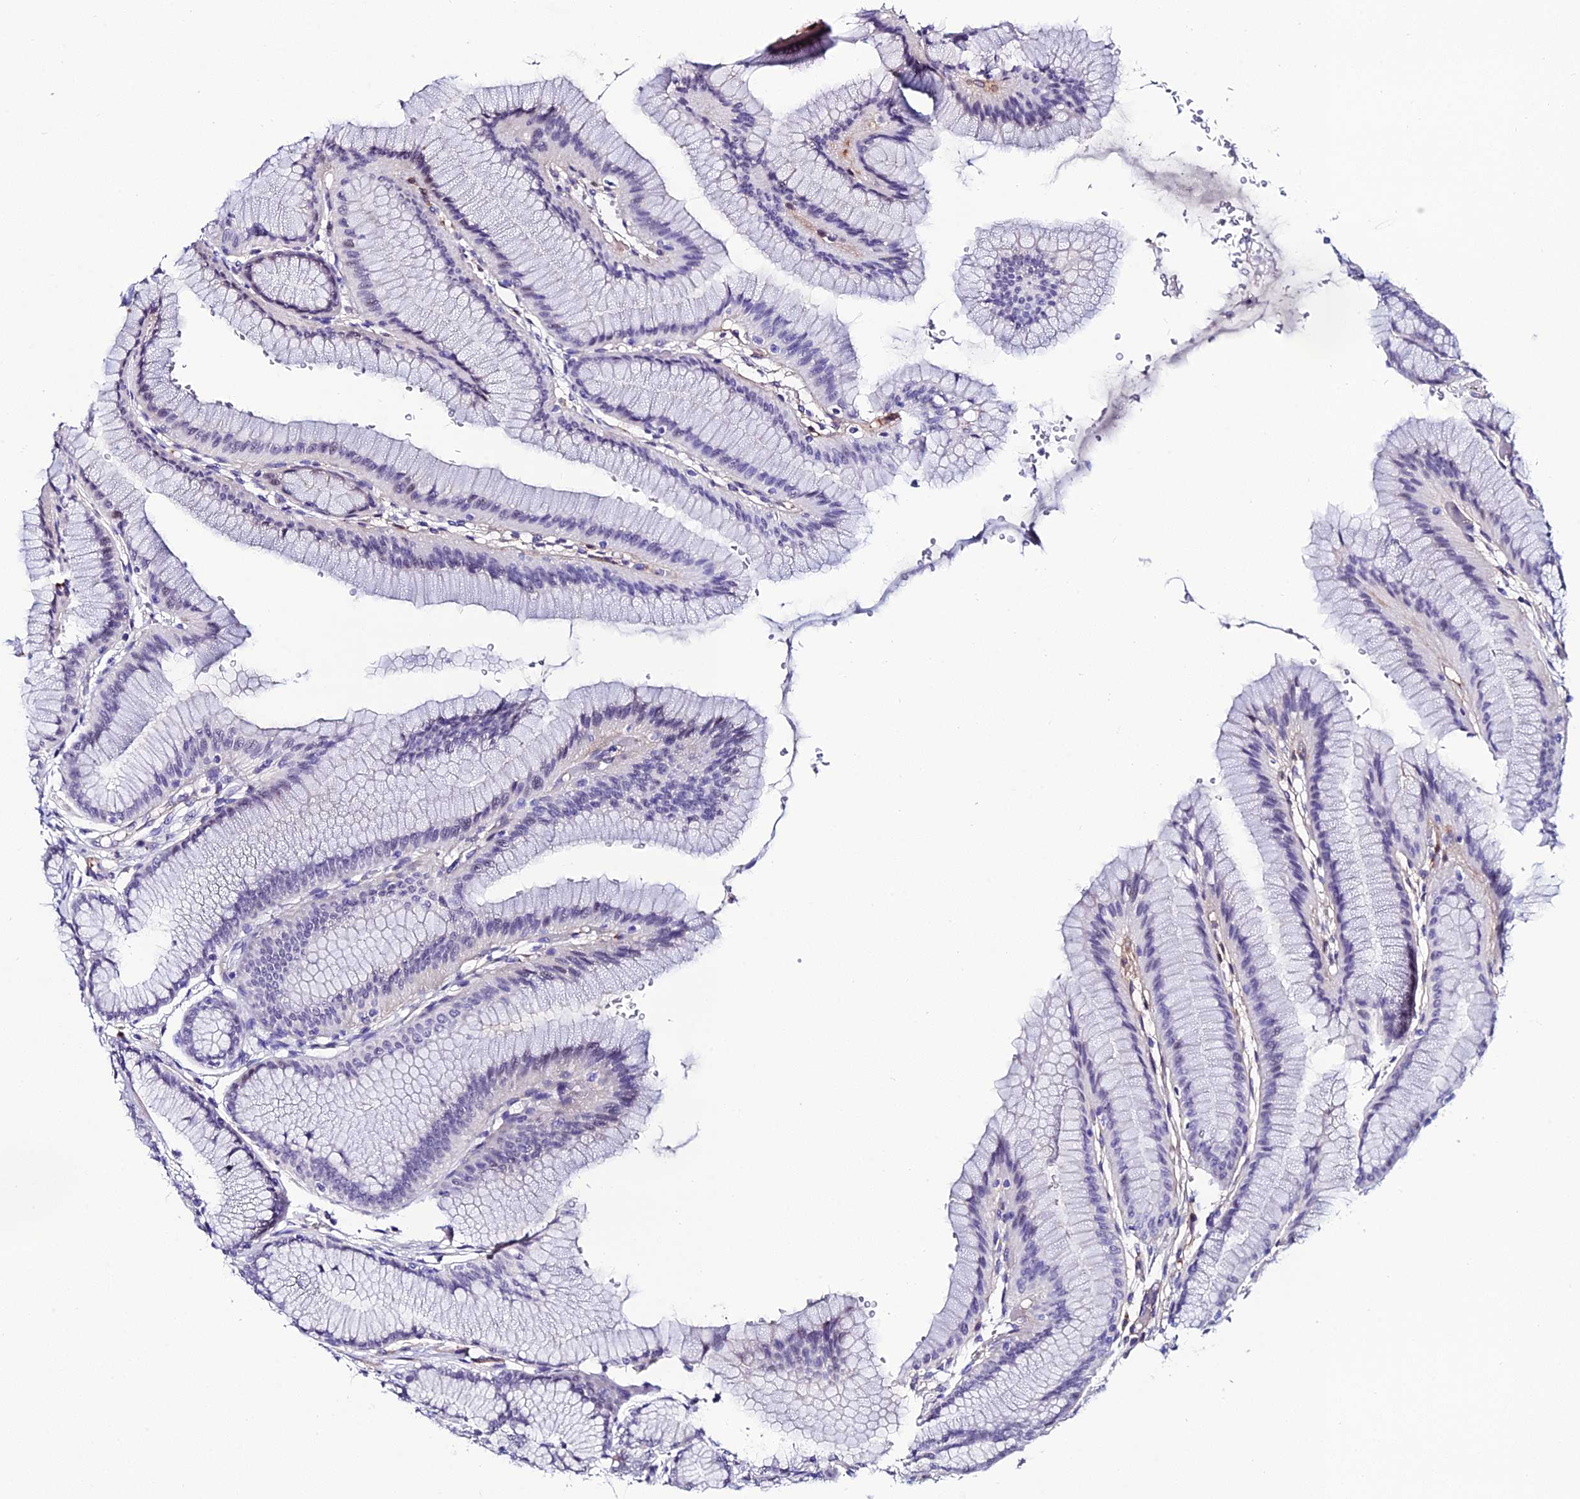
{"staining": {"intensity": "weak", "quantity": "<25%", "location": "nuclear"}, "tissue": "stomach", "cell_type": "Glandular cells", "image_type": "normal", "snomed": [{"axis": "morphology", "description": "Normal tissue, NOS"}, {"axis": "morphology", "description": "Adenocarcinoma, NOS"}, {"axis": "morphology", "description": "Adenocarcinoma, High grade"}, {"axis": "topography", "description": "Stomach, upper"}, {"axis": "topography", "description": "Stomach"}], "caption": "DAB (3,3'-diaminobenzidine) immunohistochemical staining of unremarkable human stomach reveals no significant expression in glandular cells. The staining was performed using DAB (3,3'-diaminobenzidine) to visualize the protein expression in brown, while the nuclei were stained in blue with hematoxylin (Magnification: 20x).", "gene": "SYT15B", "patient": {"sex": "female", "age": 65}}